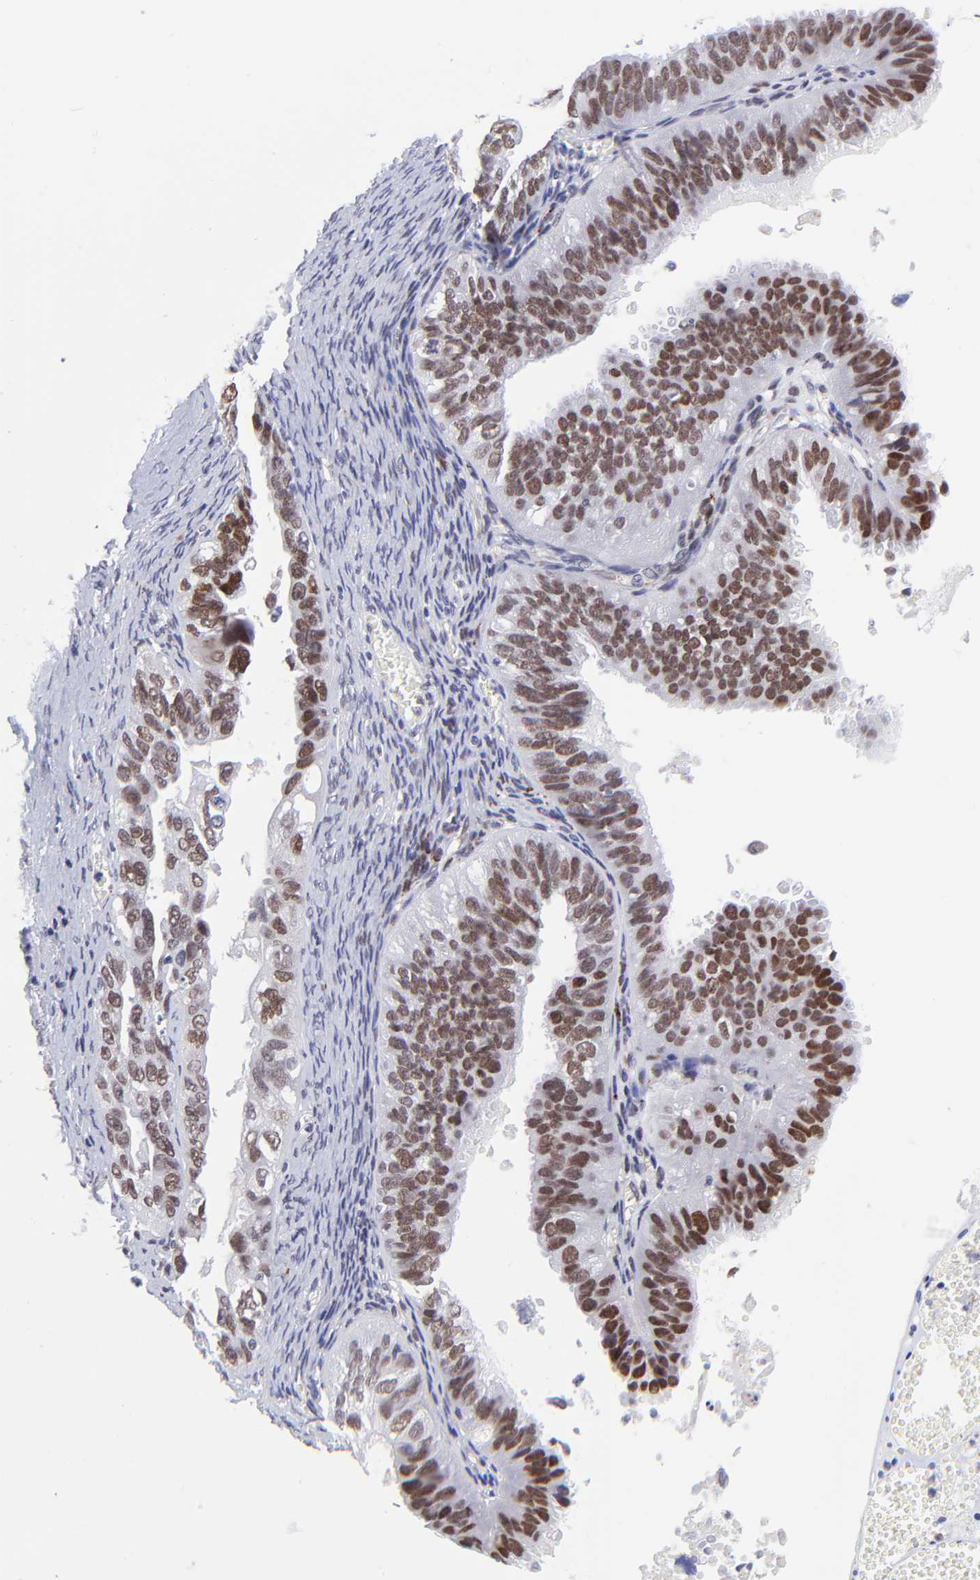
{"staining": {"intensity": "moderate", "quantity": ">75%", "location": "nuclear"}, "tissue": "ovarian cancer", "cell_type": "Tumor cells", "image_type": "cancer", "snomed": [{"axis": "morphology", "description": "Carcinoma, endometroid"}, {"axis": "topography", "description": "Ovary"}], "caption": "Protein expression analysis of human endometroid carcinoma (ovarian) reveals moderate nuclear expression in about >75% of tumor cells.", "gene": "SOX6", "patient": {"sex": "female", "age": 85}}